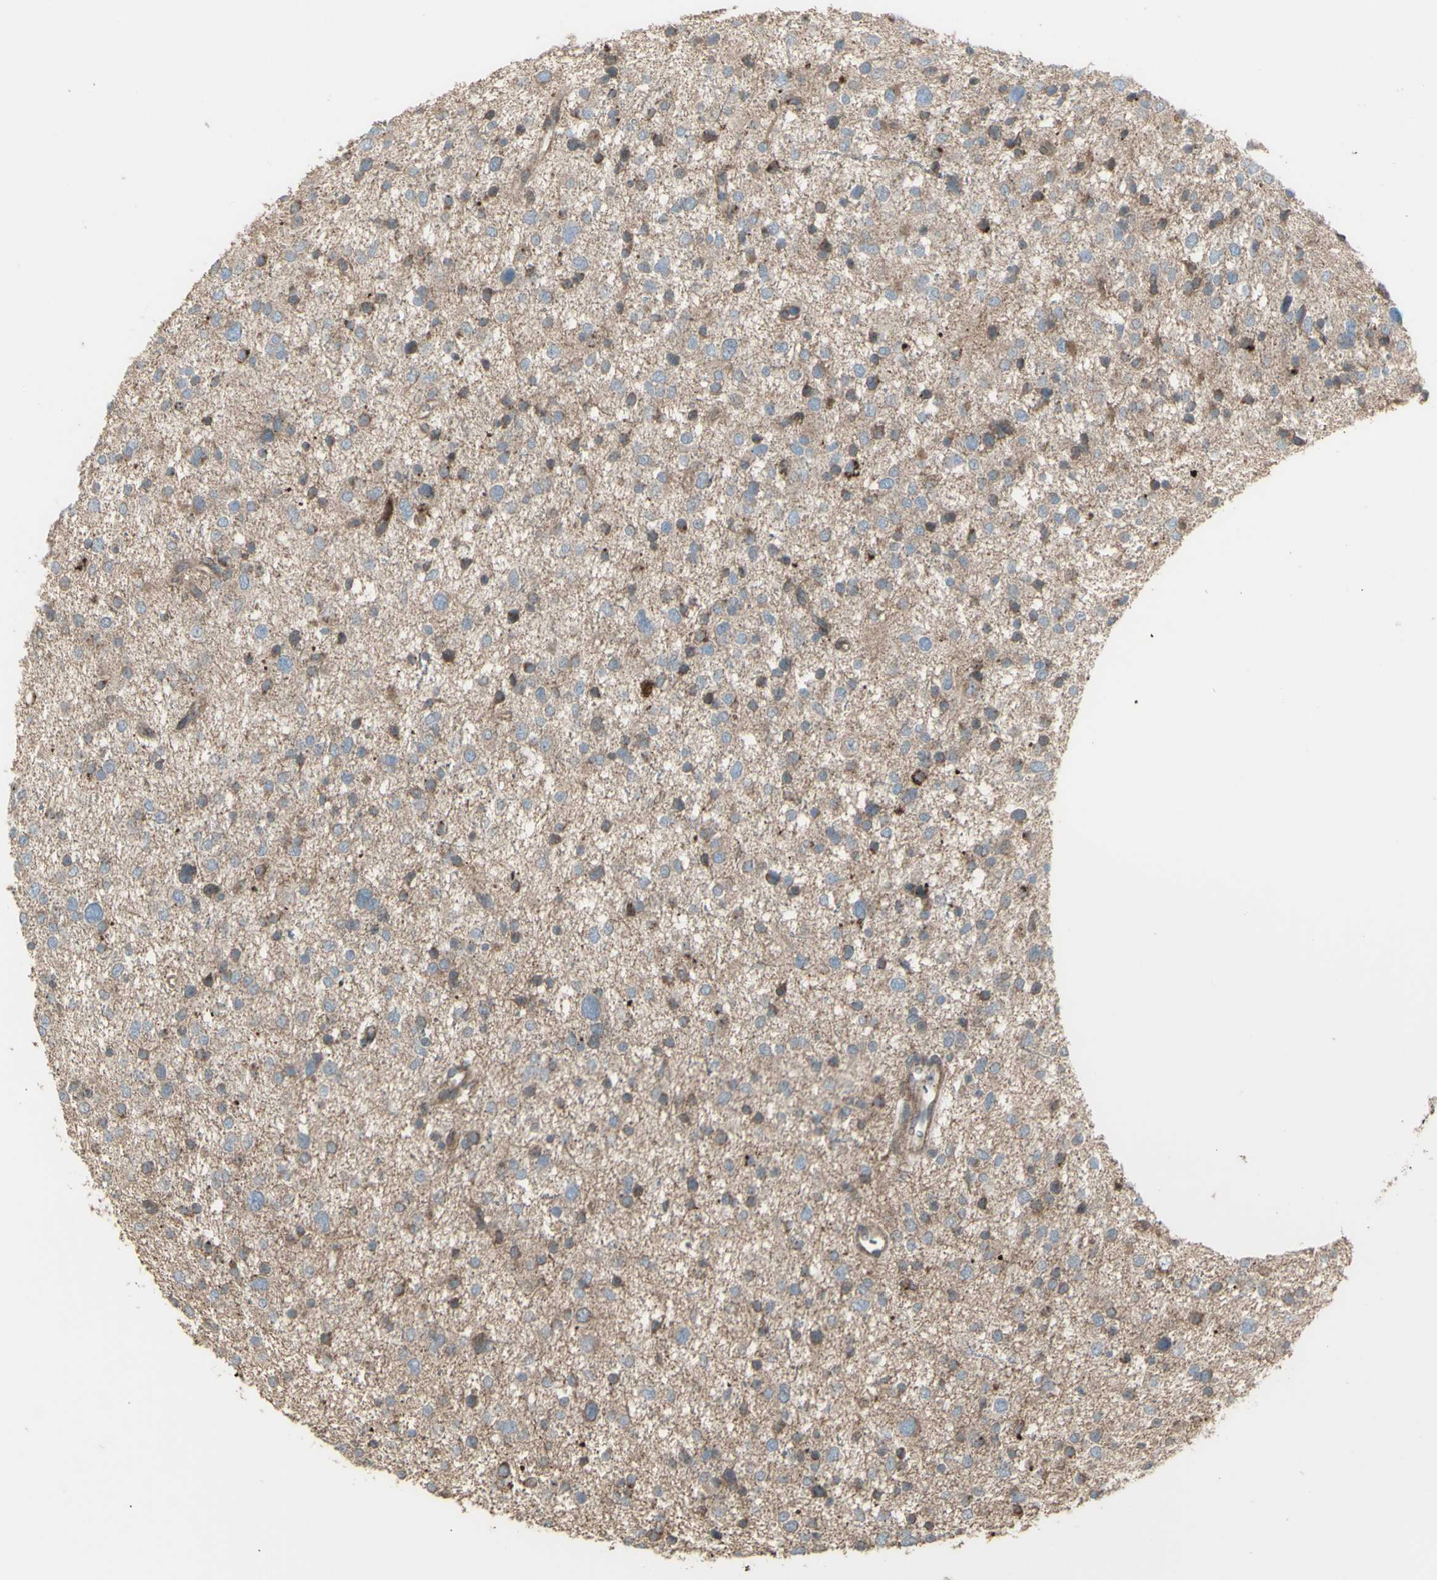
{"staining": {"intensity": "moderate", "quantity": "25%-75%", "location": "cytoplasmic/membranous"}, "tissue": "glioma", "cell_type": "Tumor cells", "image_type": "cancer", "snomed": [{"axis": "morphology", "description": "Glioma, malignant, Low grade"}, {"axis": "topography", "description": "Brain"}], "caption": "Immunohistochemical staining of low-grade glioma (malignant) reveals moderate cytoplasmic/membranous protein staining in approximately 25%-75% of tumor cells.", "gene": "RNASEL", "patient": {"sex": "female", "age": 37}}